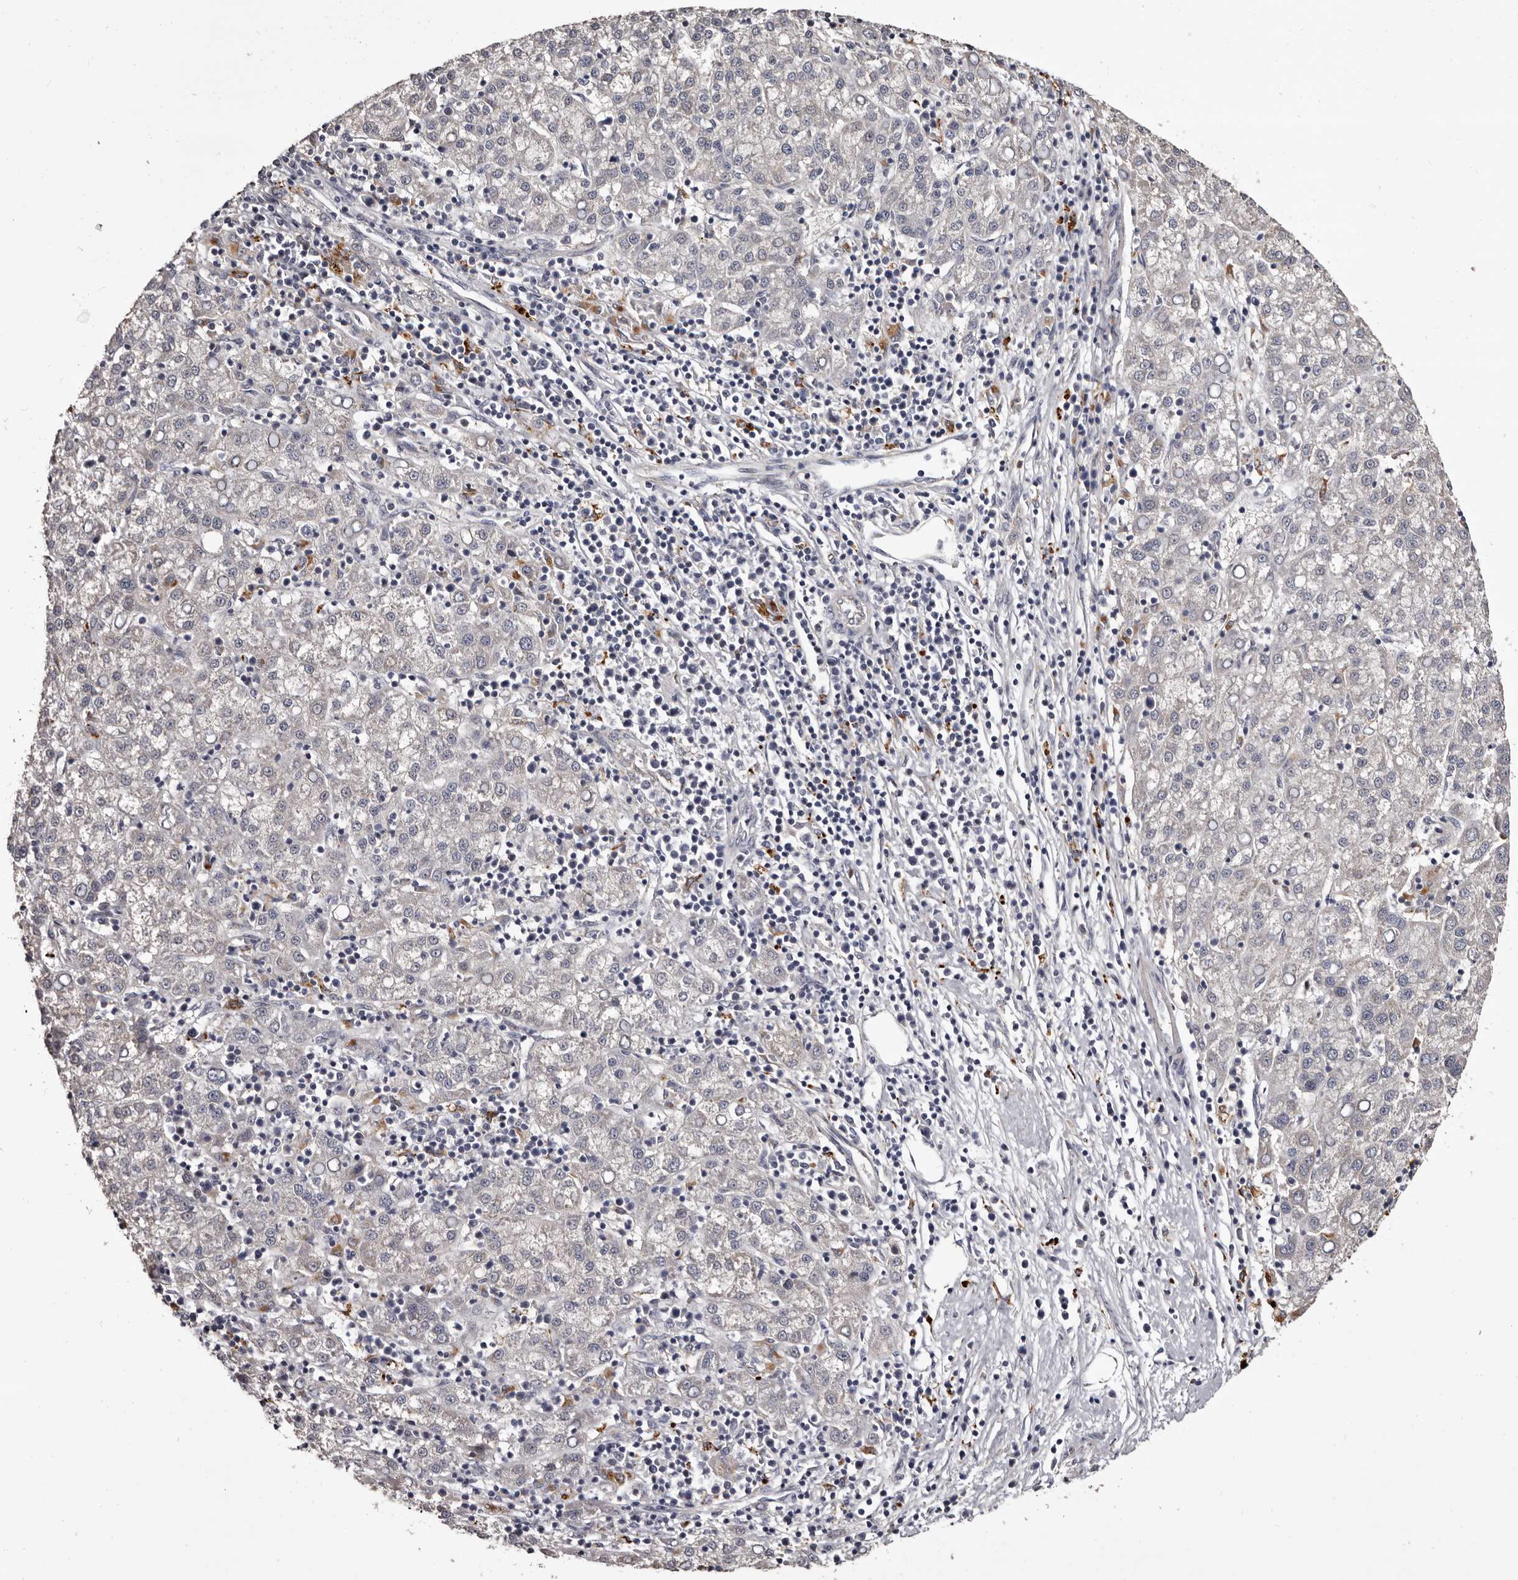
{"staining": {"intensity": "negative", "quantity": "none", "location": "none"}, "tissue": "liver cancer", "cell_type": "Tumor cells", "image_type": "cancer", "snomed": [{"axis": "morphology", "description": "Carcinoma, Hepatocellular, NOS"}, {"axis": "topography", "description": "Liver"}], "caption": "Tumor cells show no significant protein expression in liver cancer.", "gene": "SLC10A4", "patient": {"sex": "female", "age": 58}}